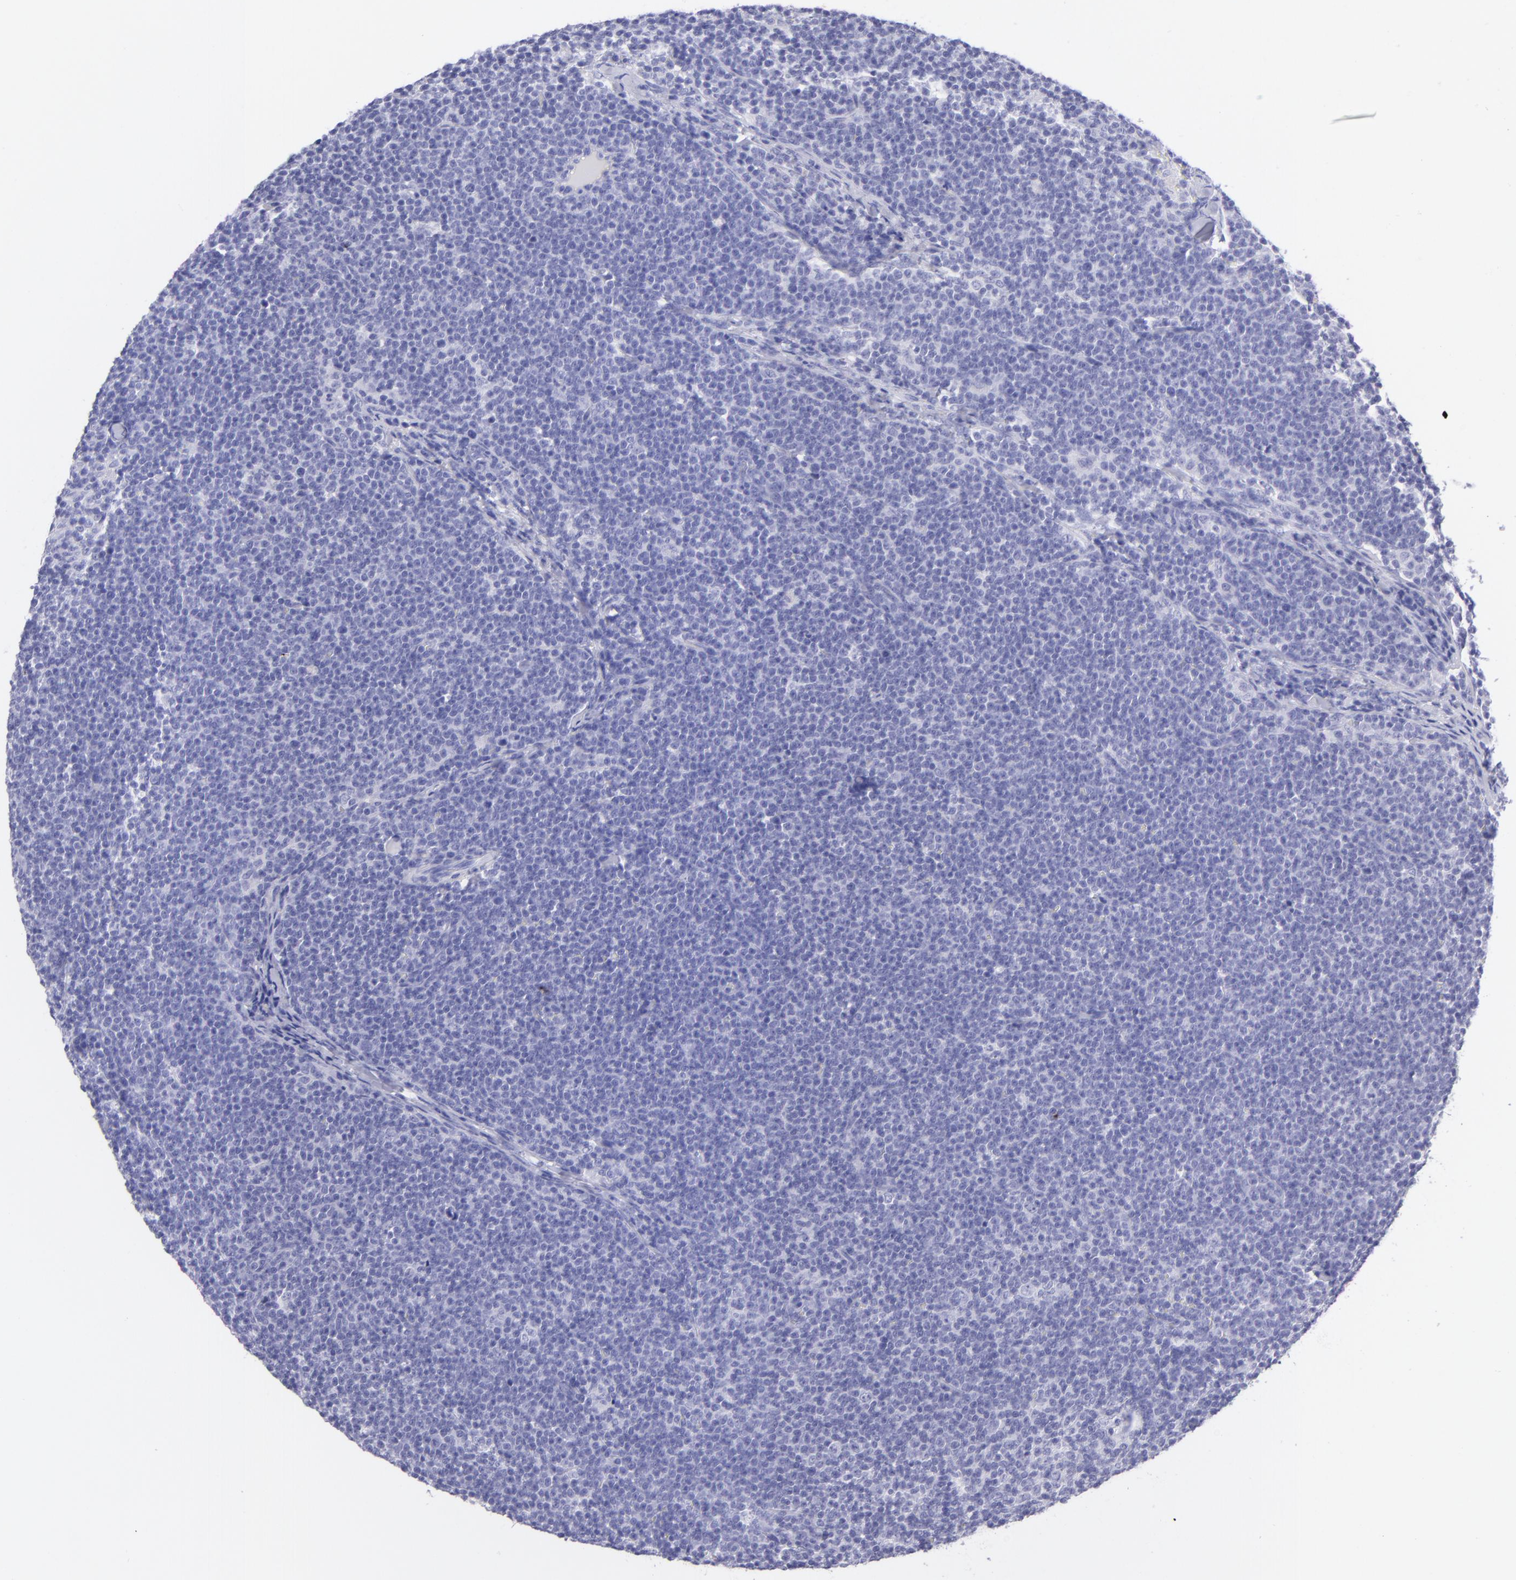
{"staining": {"intensity": "negative", "quantity": "none", "location": "none"}, "tissue": "lymphoma", "cell_type": "Tumor cells", "image_type": "cancer", "snomed": [{"axis": "morphology", "description": "Malignant lymphoma, non-Hodgkin's type, High grade"}, {"axis": "topography", "description": "Lymph node"}], "caption": "A micrograph of lymphoma stained for a protein demonstrates no brown staining in tumor cells.", "gene": "CNP", "patient": {"sex": "female", "age": 58}}